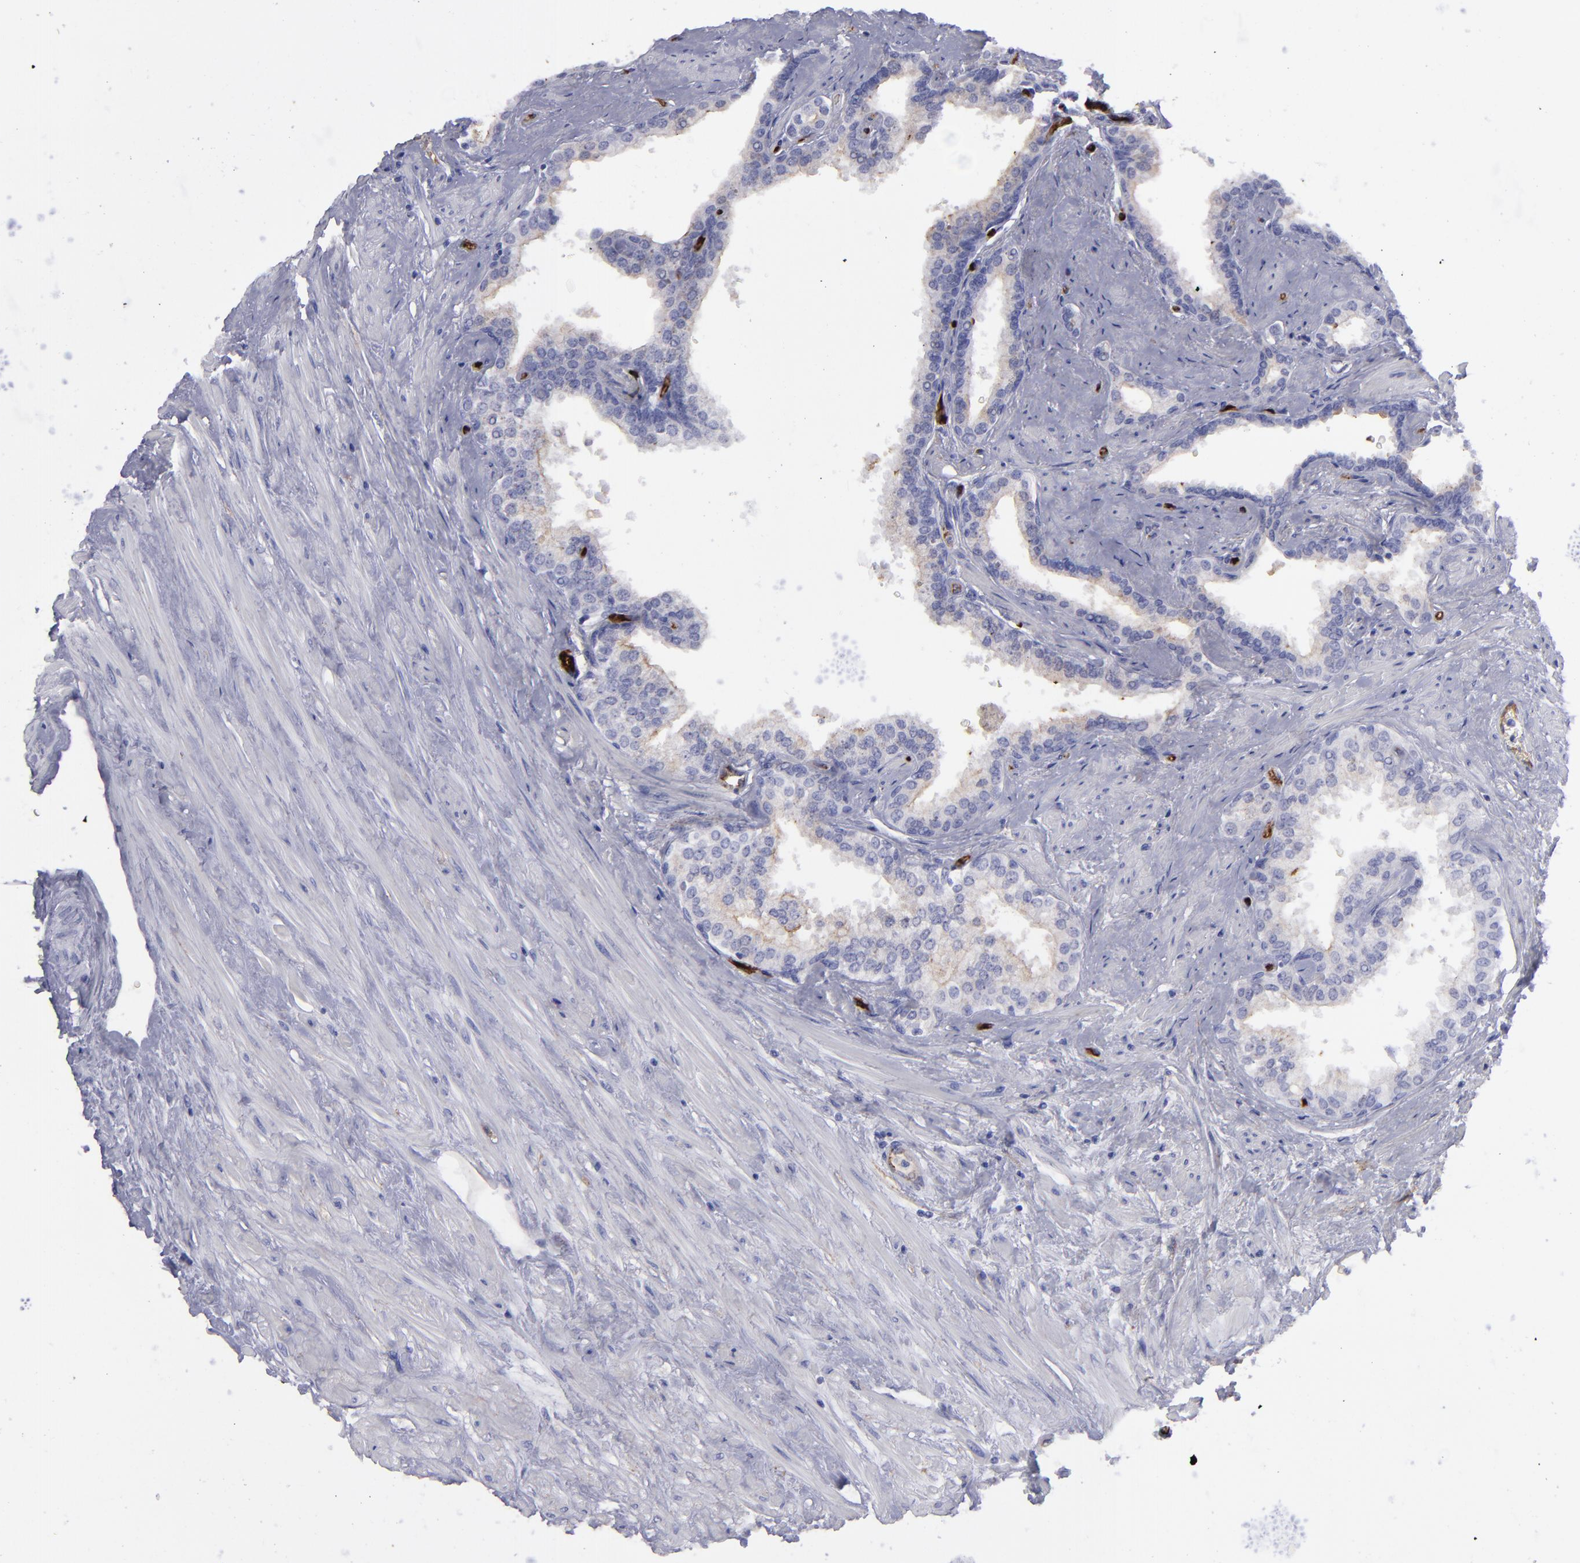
{"staining": {"intensity": "weak", "quantity": "<25%", "location": "cytoplasmic/membranous"}, "tissue": "prostate", "cell_type": "Glandular cells", "image_type": "normal", "snomed": [{"axis": "morphology", "description": "Normal tissue, NOS"}, {"axis": "topography", "description": "Prostate"}], "caption": "Glandular cells show no significant protein expression in normal prostate. Brightfield microscopy of IHC stained with DAB (3,3'-diaminobenzidine) (brown) and hematoxylin (blue), captured at high magnification.", "gene": "ACE", "patient": {"sex": "male", "age": 60}}